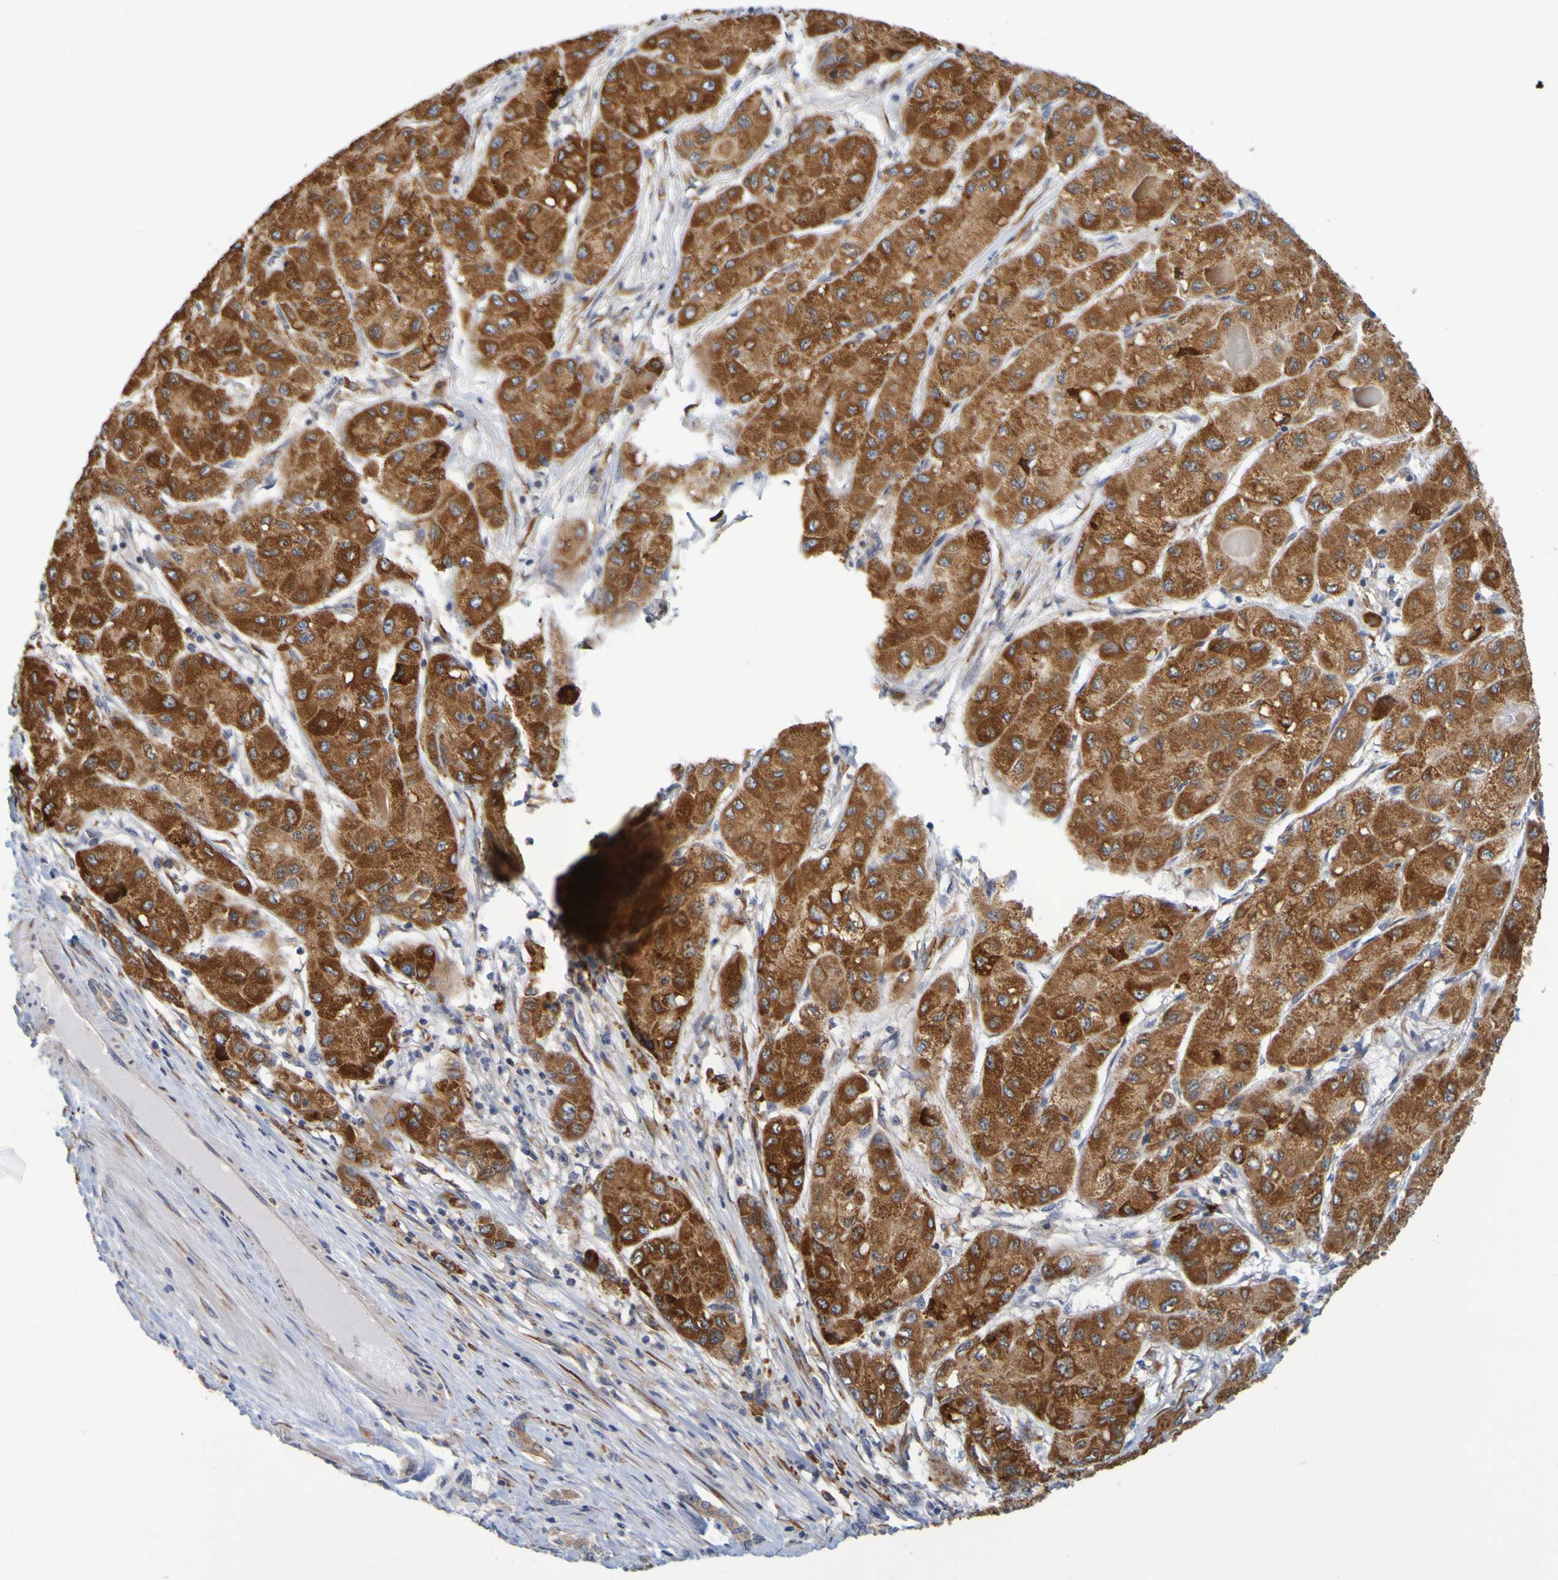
{"staining": {"intensity": "strong", "quantity": ">75%", "location": "cytoplasmic/membranous"}, "tissue": "liver cancer", "cell_type": "Tumor cells", "image_type": "cancer", "snomed": [{"axis": "morphology", "description": "Carcinoma, Hepatocellular, NOS"}, {"axis": "topography", "description": "Liver"}], "caption": "A brown stain highlights strong cytoplasmic/membranous expression of a protein in liver cancer tumor cells. (IHC, brightfield microscopy, high magnification).", "gene": "SIL1", "patient": {"sex": "male", "age": 80}}